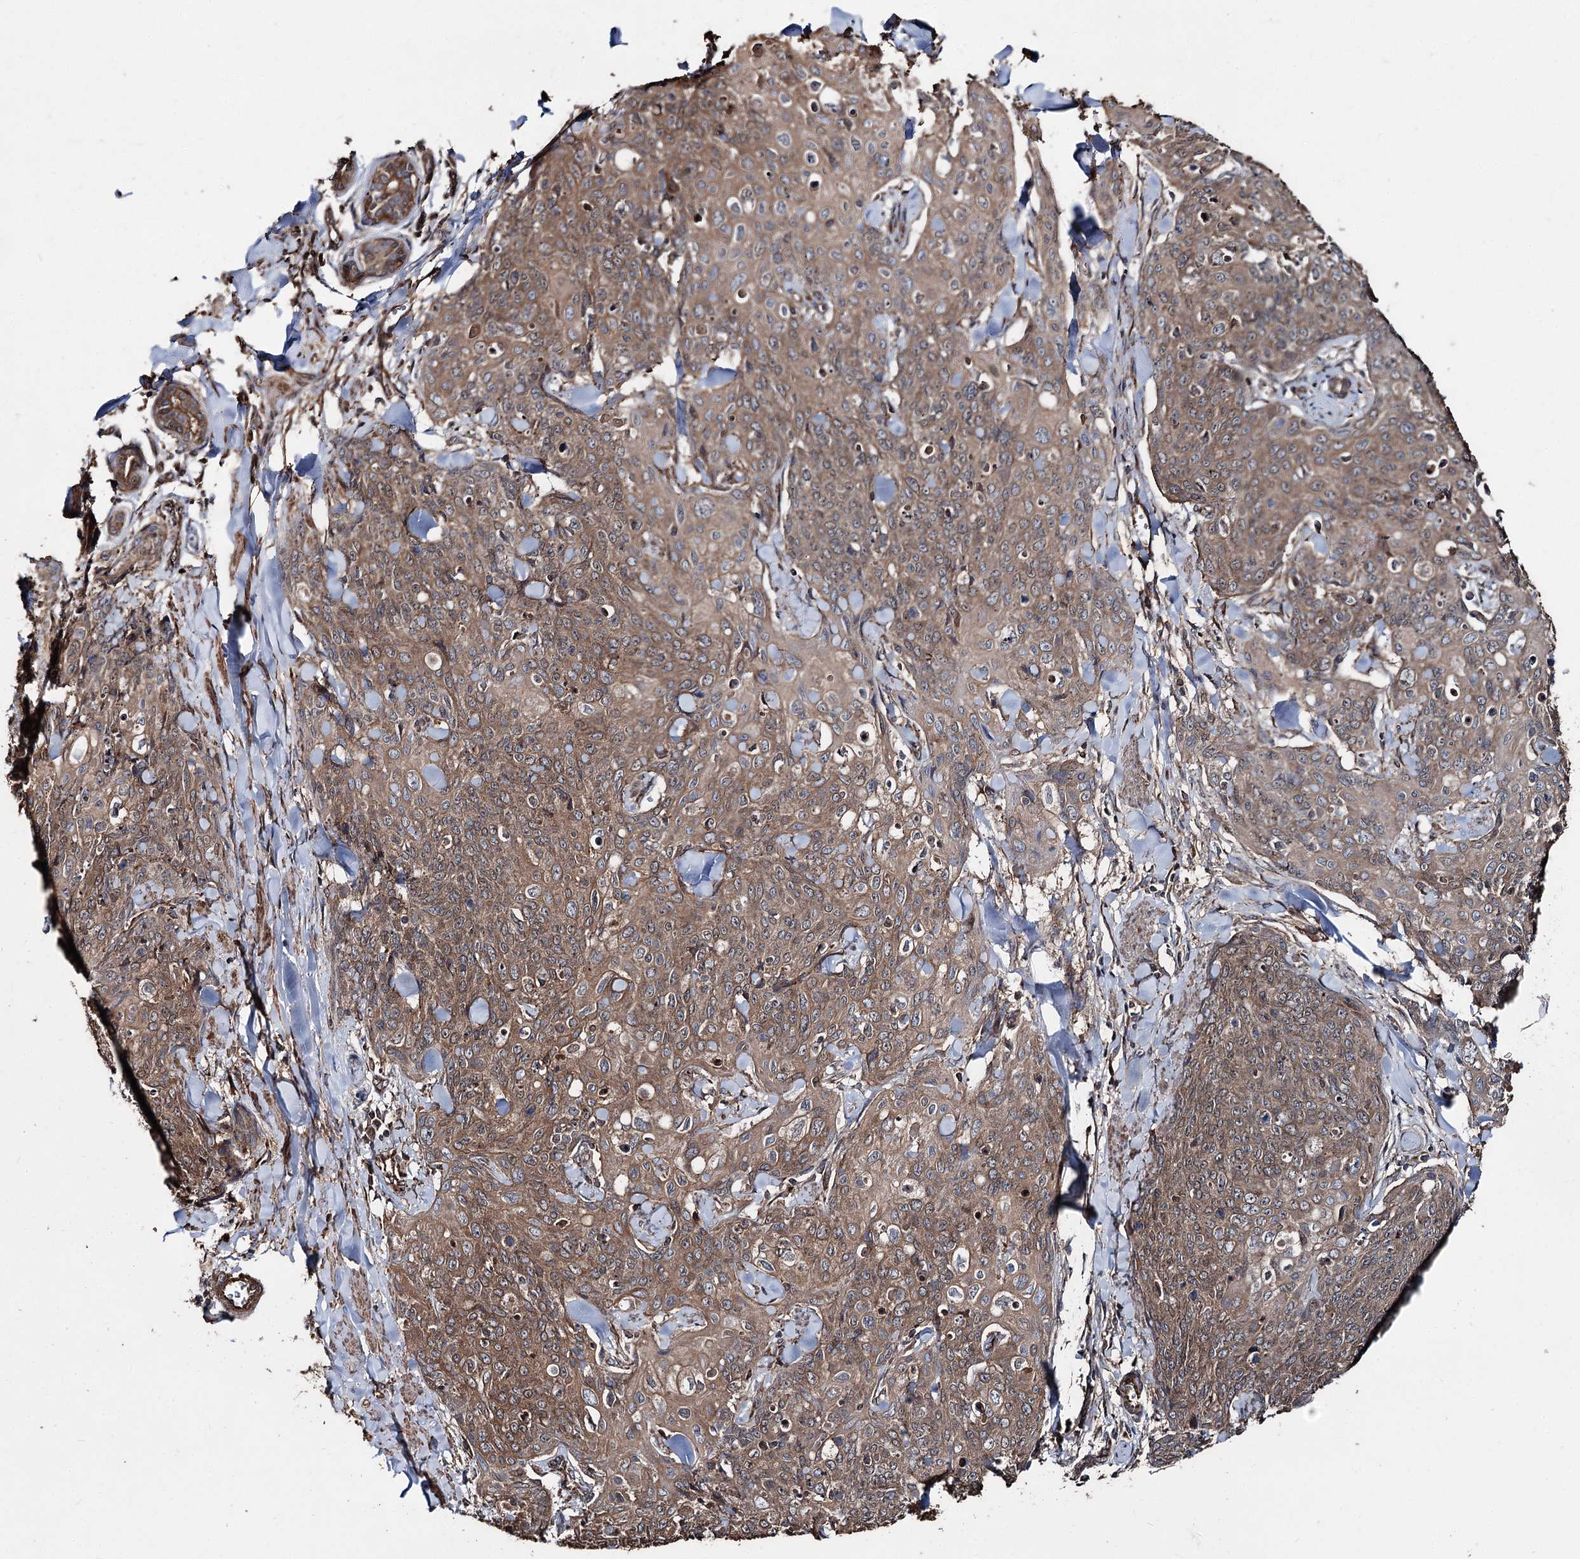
{"staining": {"intensity": "moderate", "quantity": ">75%", "location": "cytoplasmic/membranous"}, "tissue": "skin cancer", "cell_type": "Tumor cells", "image_type": "cancer", "snomed": [{"axis": "morphology", "description": "Squamous cell carcinoma, NOS"}, {"axis": "topography", "description": "Skin"}, {"axis": "topography", "description": "Vulva"}], "caption": "A photomicrograph showing moderate cytoplasmic/membranous positivity in about >75% of tumor cells in skin squamous cell carcinoma, as visualized by brown immunohistochemical staining.", "gene": "ITFG2", "patient": {"sex": "female", "age": 85}}